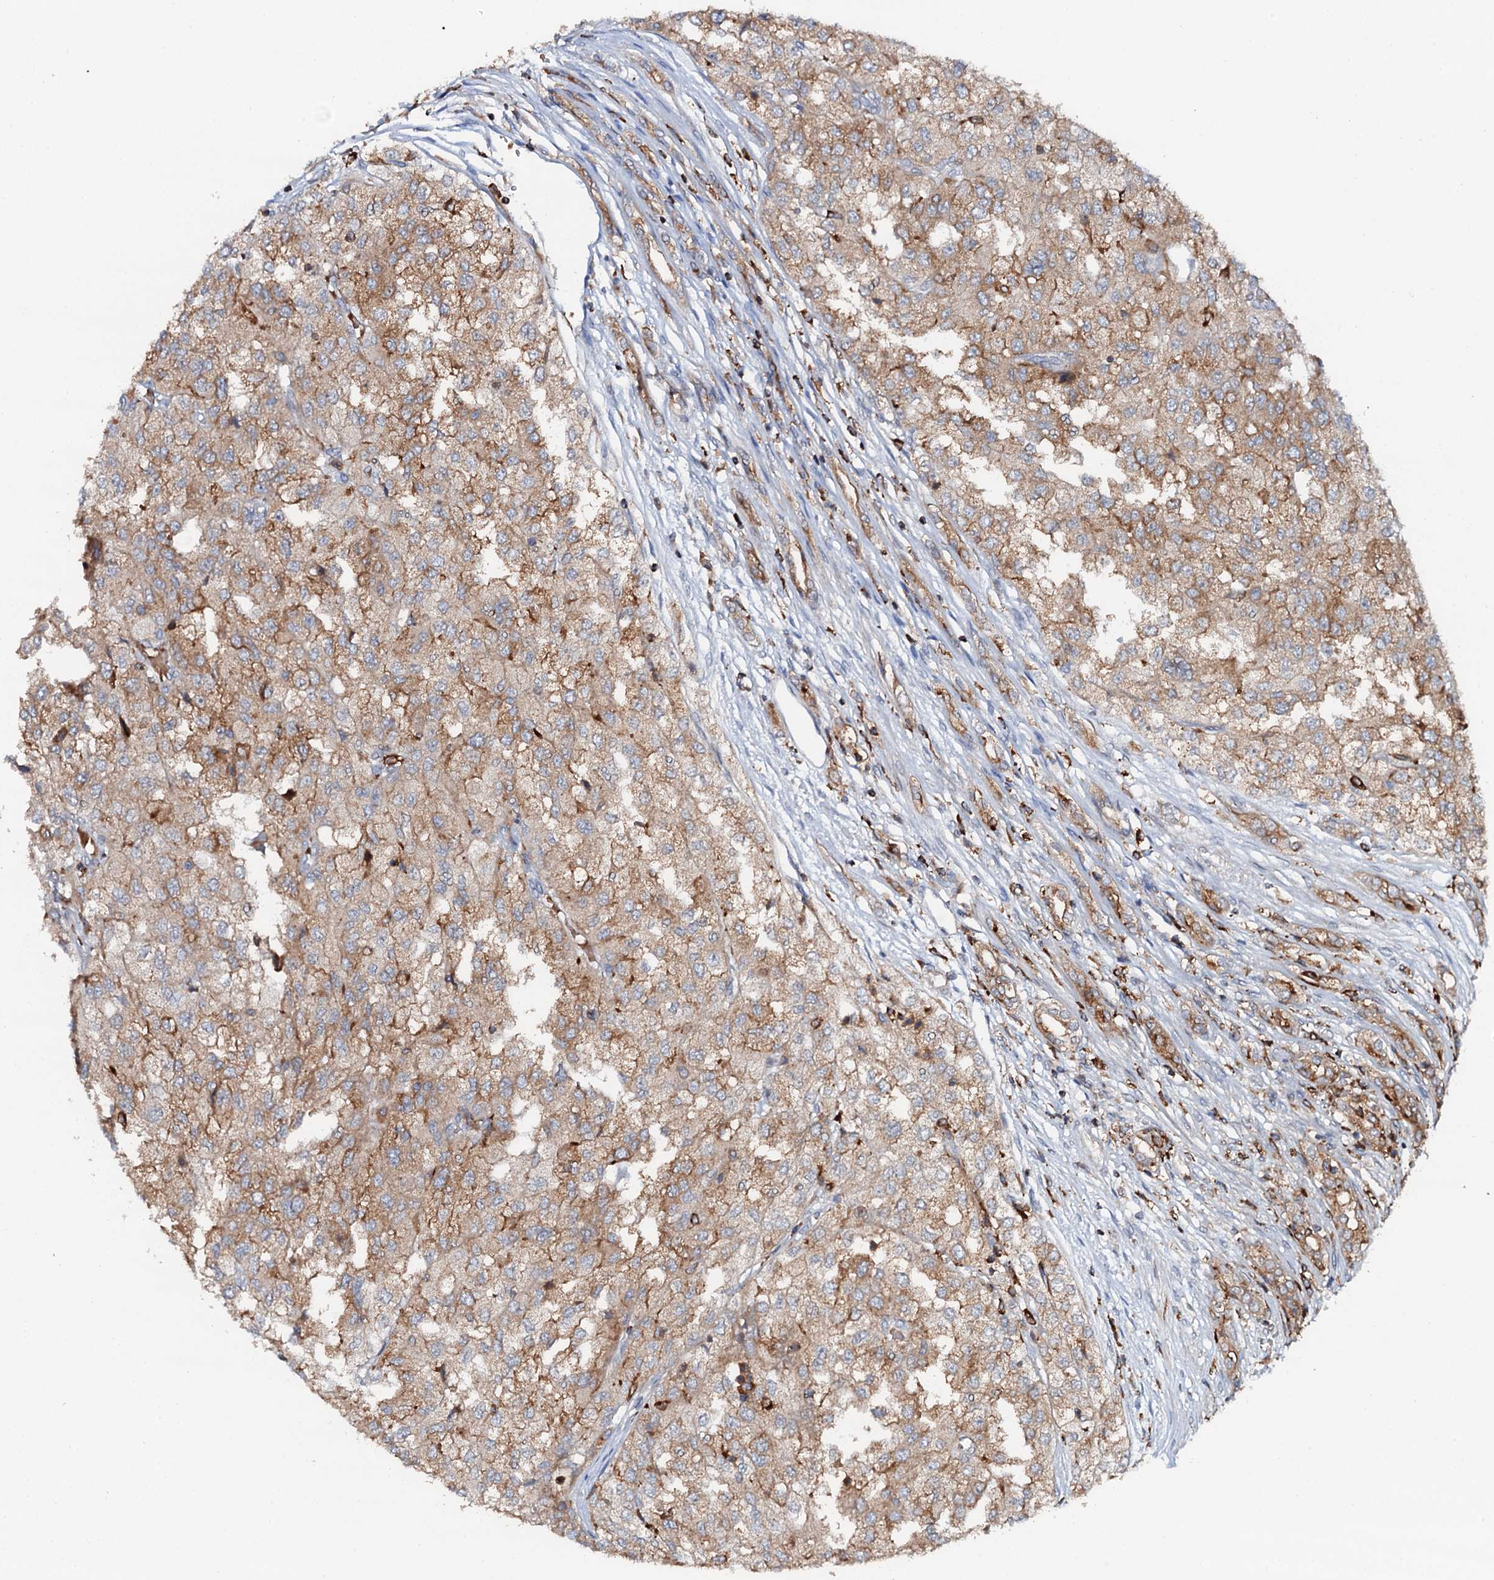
{"staining": {"intensity": "weak", "quantity": ">75%", "location": "cytoplasmic/membranous"}, "tissue": "renal cancer", "cell_type": "Tumor cells", "image_type": "cancer", "snomed": [{"axis": "morphology", "description": "Adenocarcinoma, NOS"}, {"axis": "topography", "description": "Kidney"}], "caption": "Immunohistochemical staining of renal cancer exhibits weak cytoplasmic/membranous protein staining in approximately >75% of tumor cells.", "gene": "VAMP8", "patient": {"sex": "female", "age": 54}}